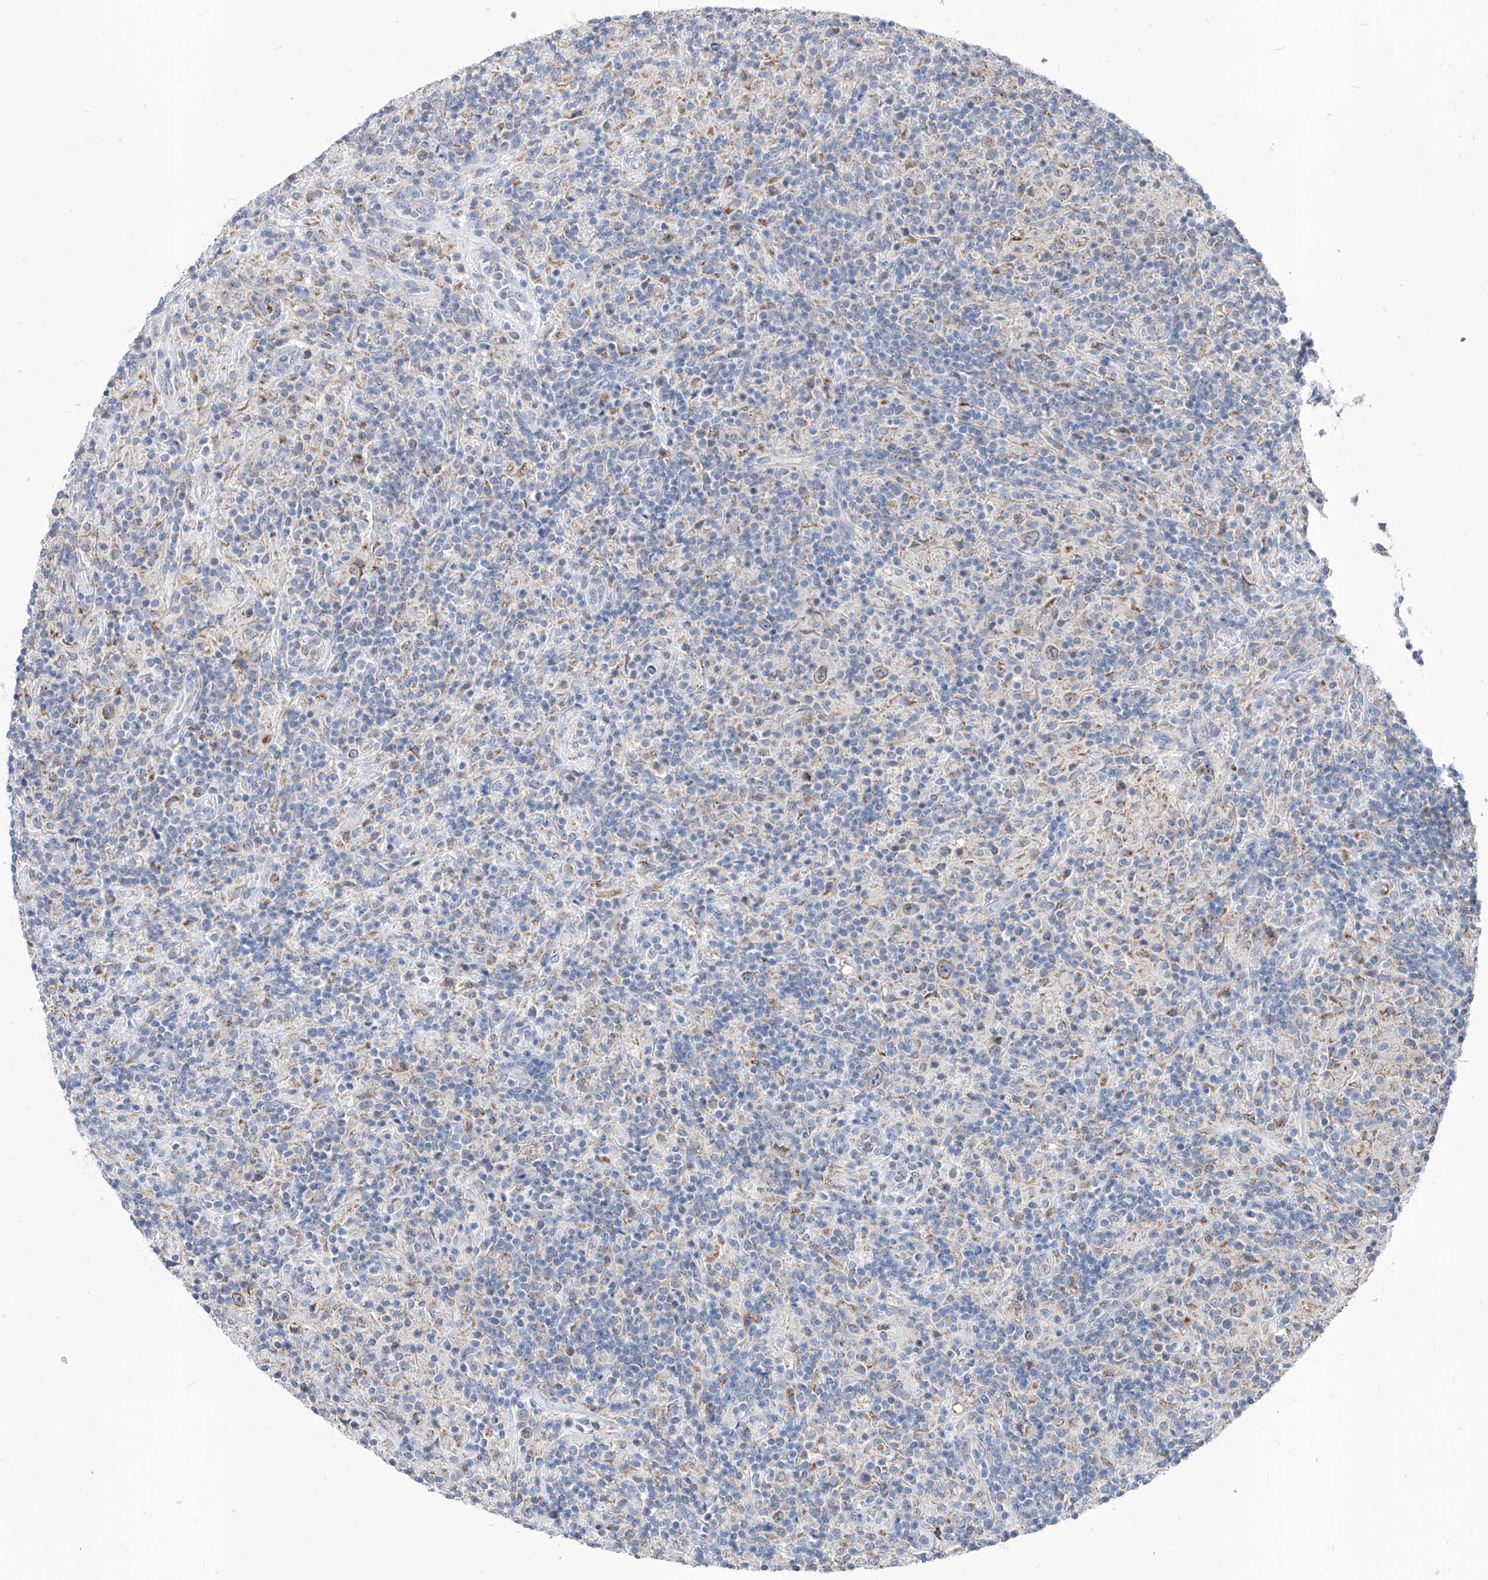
{"staining": {"intensity": "weak", "quantity": ">75%", "location": "cytoplasmic/membranous"}, "tissue": "lymphoma", "cell_type": "Tumor cells", "image_type": "cancer", "snomed": [{"axis": "morphology", "description": "Hodgkin's disease, NOS"}, {"axis": "topography", "description": "Lymph node"}], "caption": "The image shows immunohistochemical staining of Hodgkin's disease. There is weak cytoplasmic/membranous expression is present in approximately >75% of tumor cells.", "gene": "AGPS", "patient": {"sex": "male", "age": 70}}